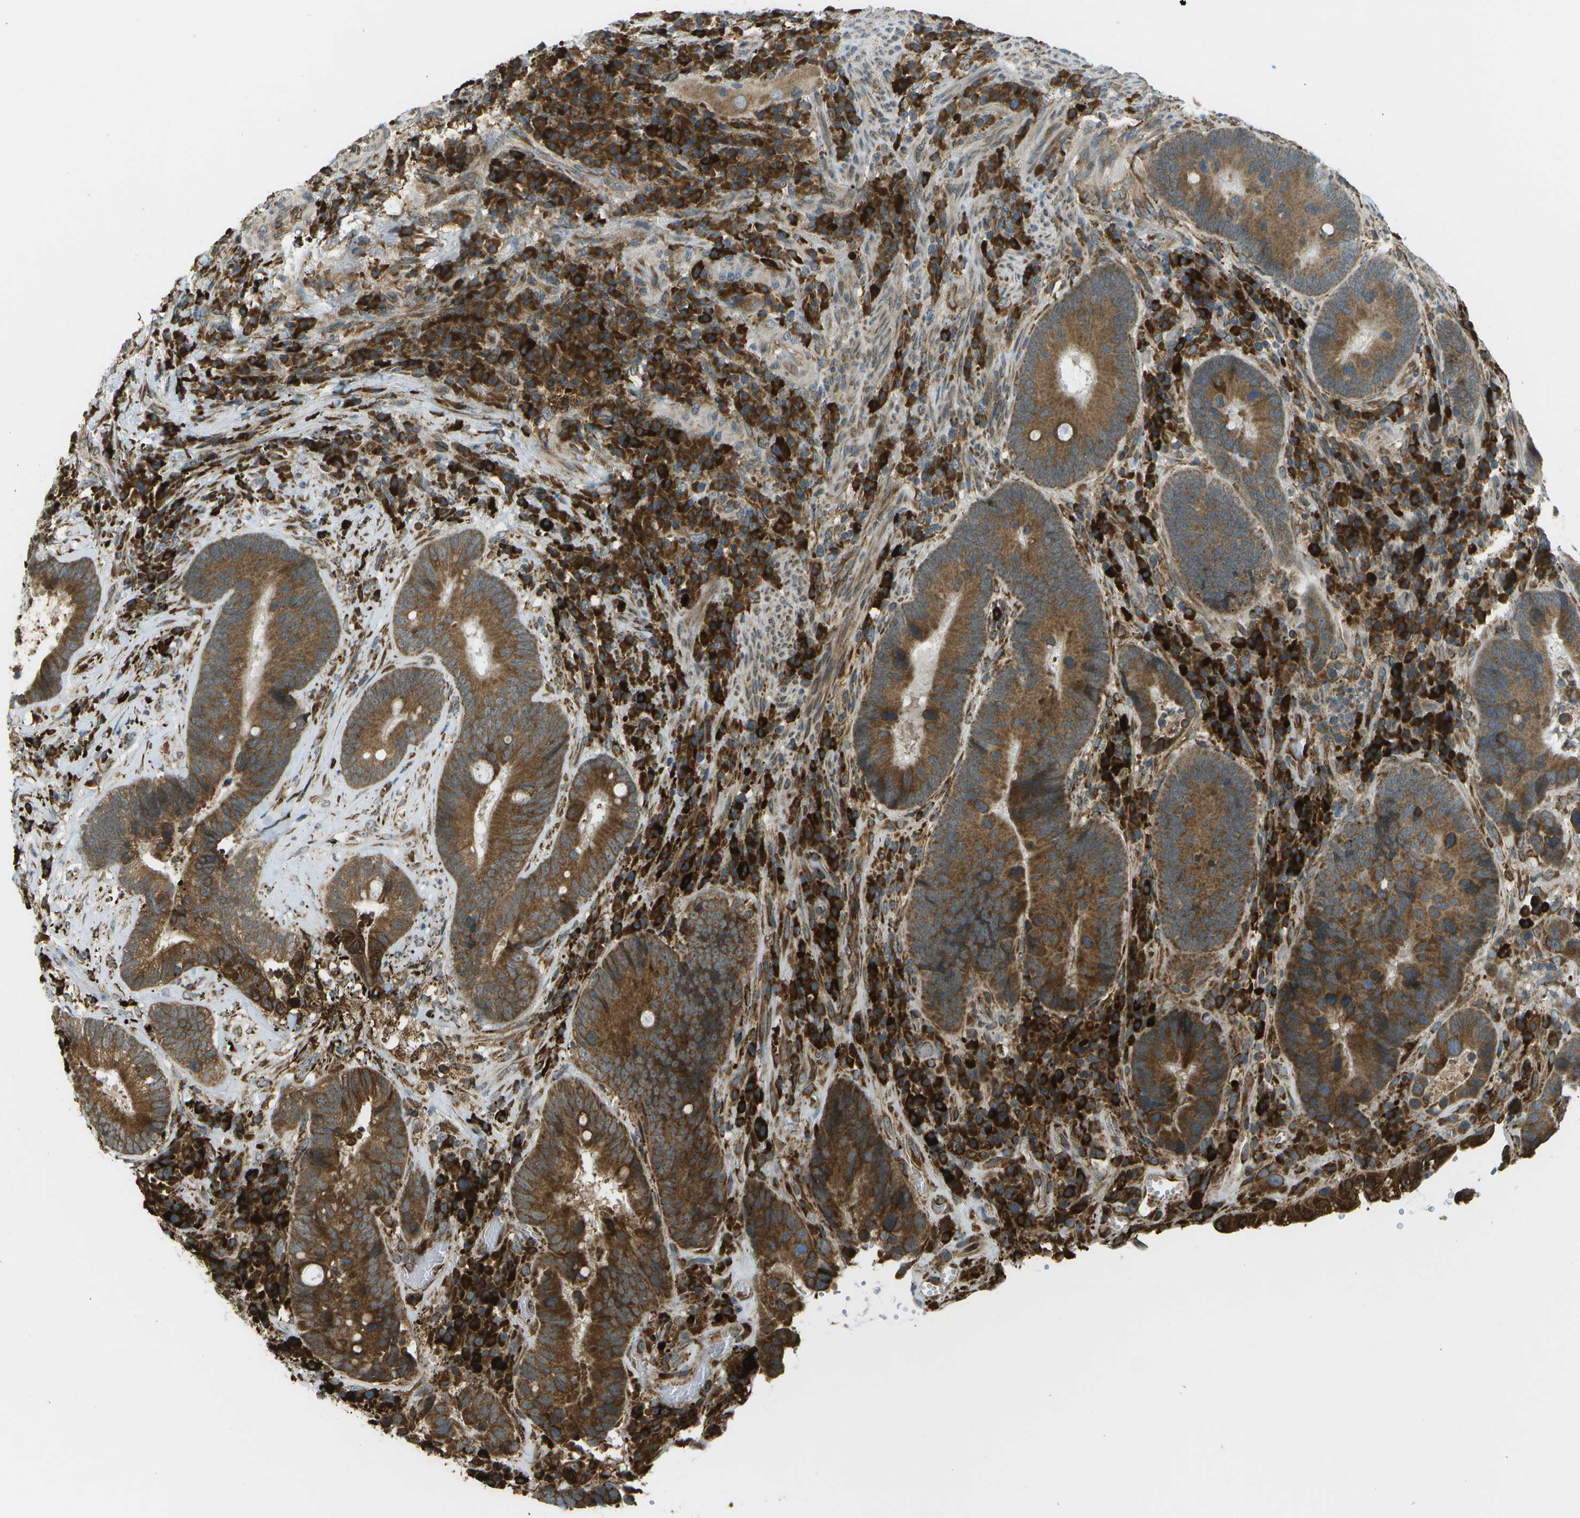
{"staining": {"intensity": "strong", "quantity": ">75%", "location": "cytoplasmic/membranous"}, "tissue": "colorectal cancer", "cell_type": "Tumor cells", "image_type": "cancer", "snomed": [{"axis": "morphology", "description": "Adenocarcinoma, NOS"}, {"axis": "topography", "description": "Rectum"}], "caption": "A brown stain shows strong cytoplasmic/membranous positivity of a protein in human colorectal cancer tumor cells.", "gene": "USP30", "patient": {"sex": "female", "age": 89}}